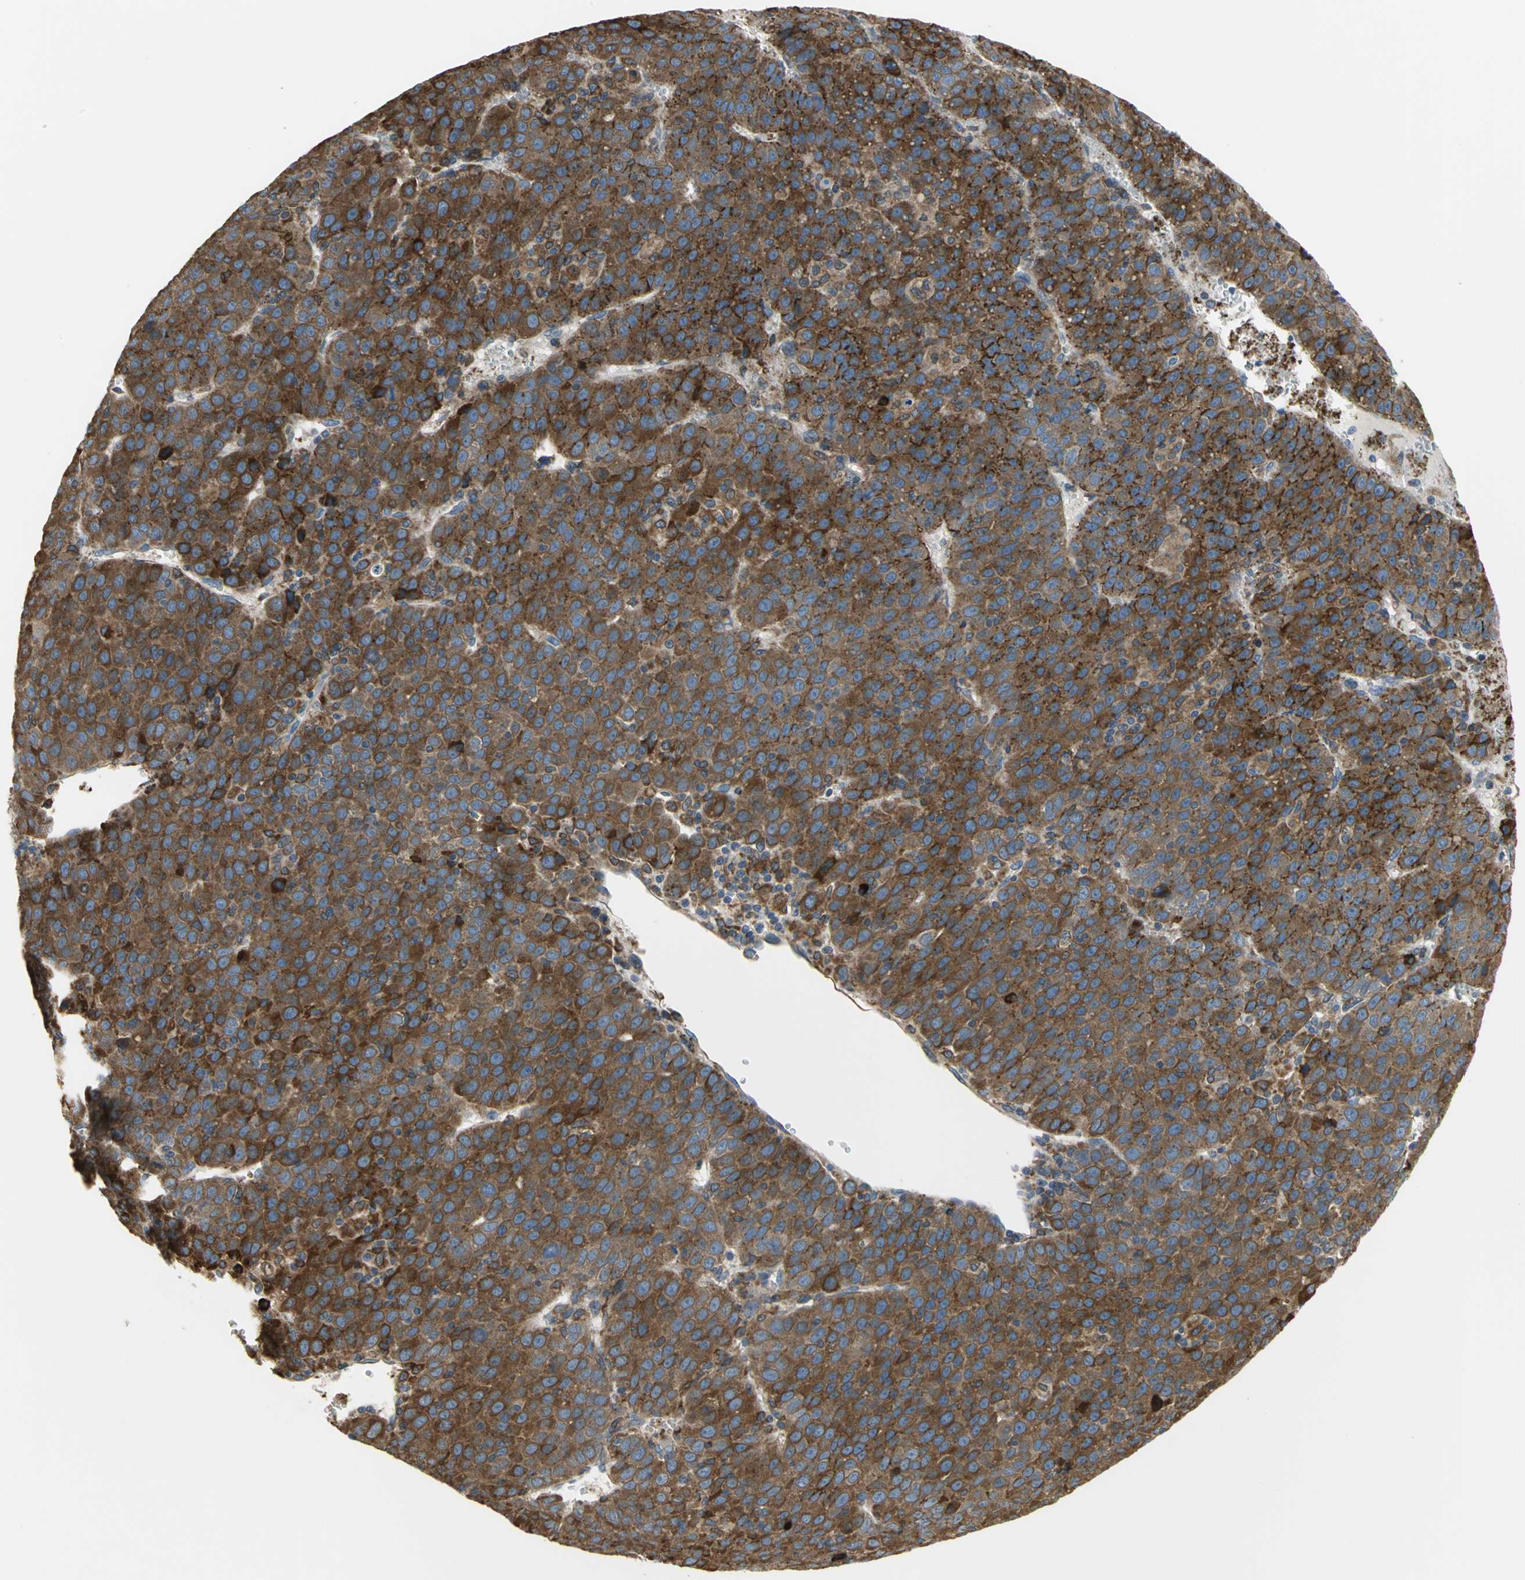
{"staining": {"intensity": "strong", "quantity": ">75%", "location": "cytoplasmic/membranous"}, "tissue": "liver cancer", "cell_type": "Tumor cells", "image_type": "cancer", "snomed": [{"axis": "morphology", "description": "Carcinoma, Hepatocellular, NOS"}, {"axis": "topography", "description": "Liver"}], "caption": "Liver hepatocellular carcinoma stained with a protein marker exhibits strong staining in tumor cells.", "gene": "SDF2L1", "patient": {"sex": "female", "age": 53}}